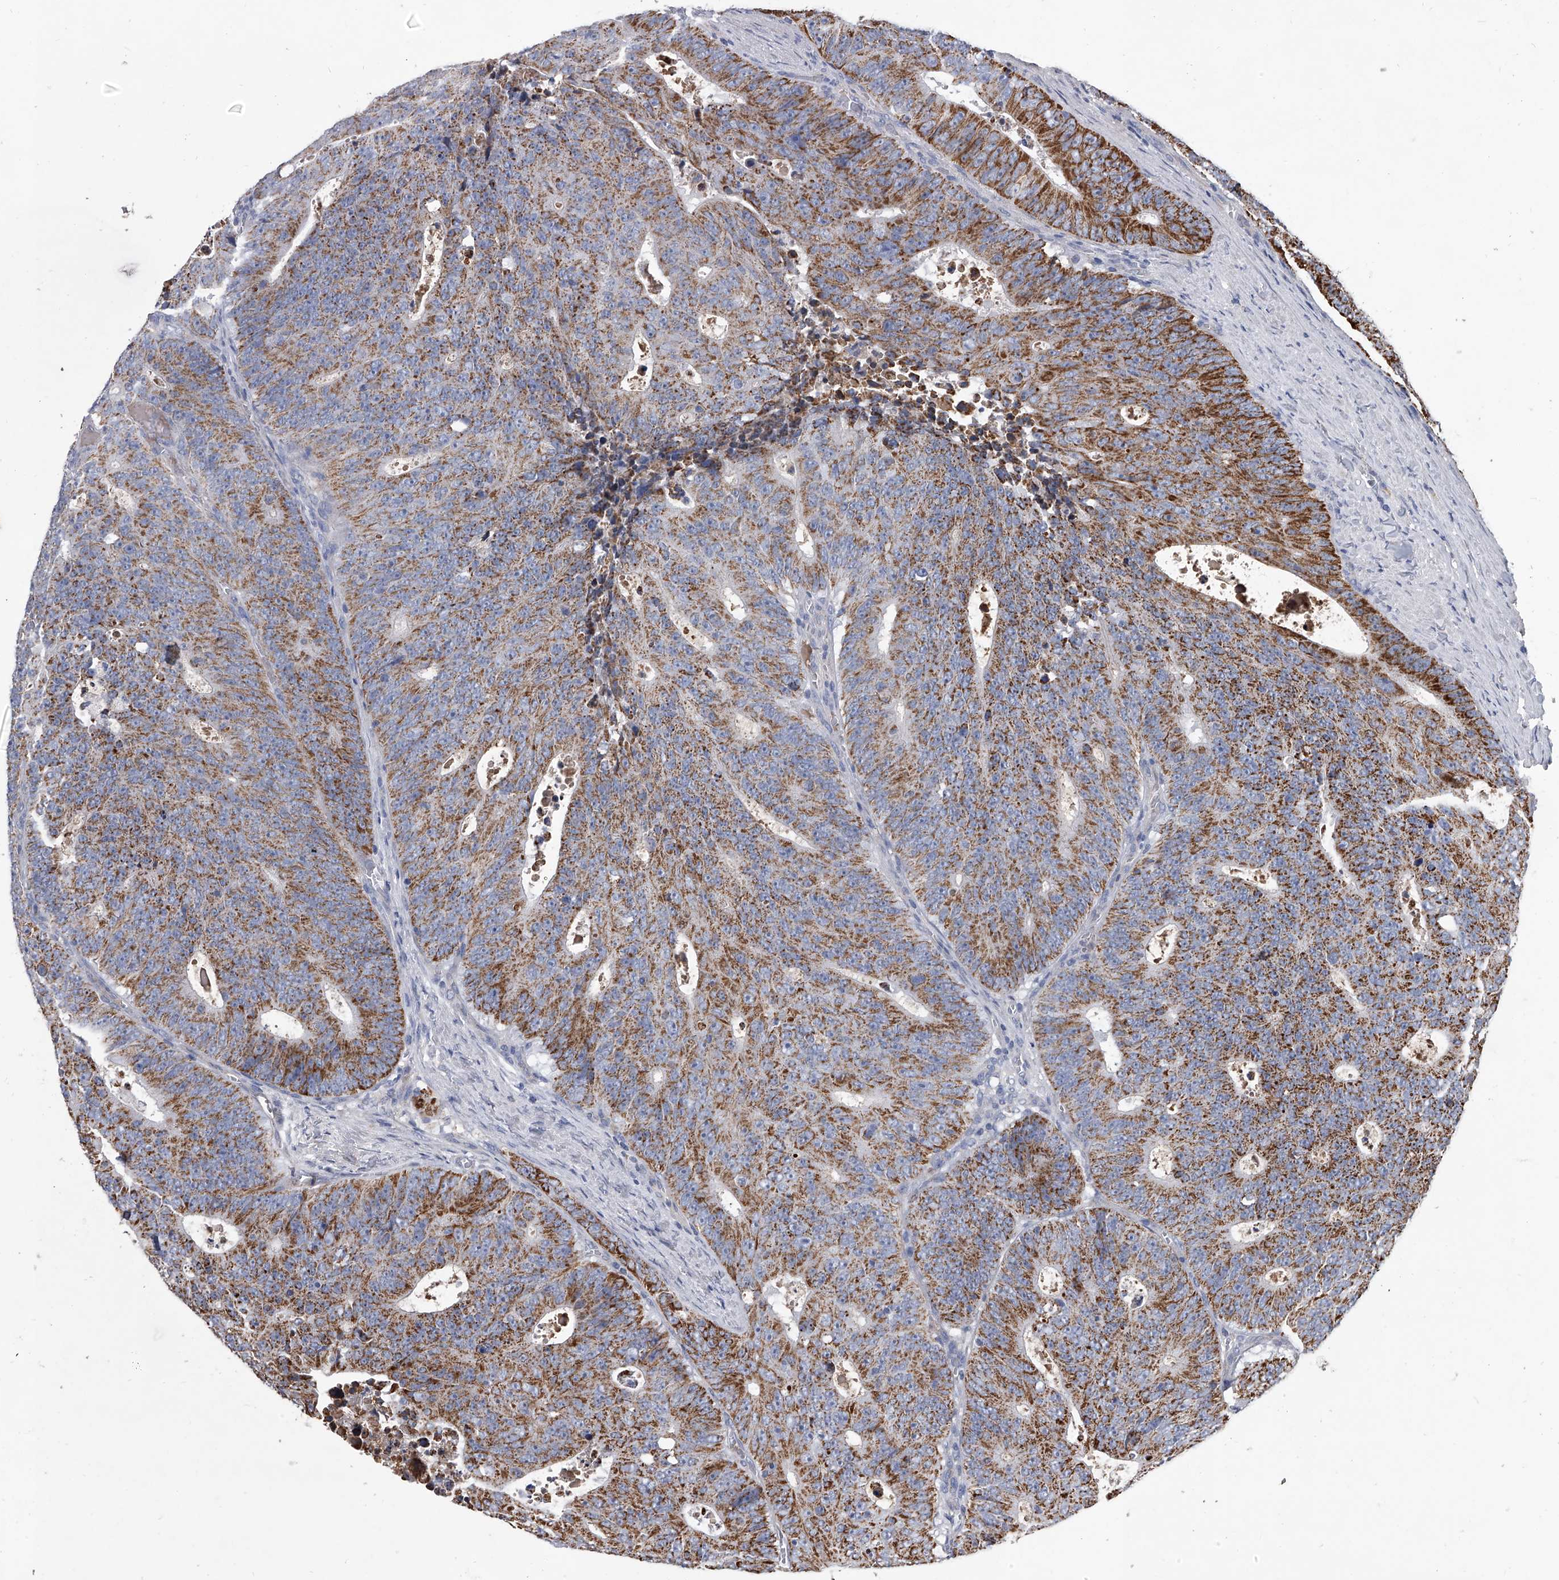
{"staining": {"intensity": "moderate", "quantity": ">75%", "location": "cytoplasmic/membranous"}, "tissue": "colorectal cancer", "cell_type": "Tumor cells", "image_type": "cancer", "snomed": [{"axis": "morphology", "description": "Adenocarcinoma, NOS"}, {"axis": "topography", "description": "Colon"}], "caption": "Human adenocarcinoma (colorectal) stained with a brown dye shows moderate cytoplasmic/membranous positive positivity in about >75% of tumor cells.", "gene": "NRP1", "patient": {"sex": "male", "age": 87}}